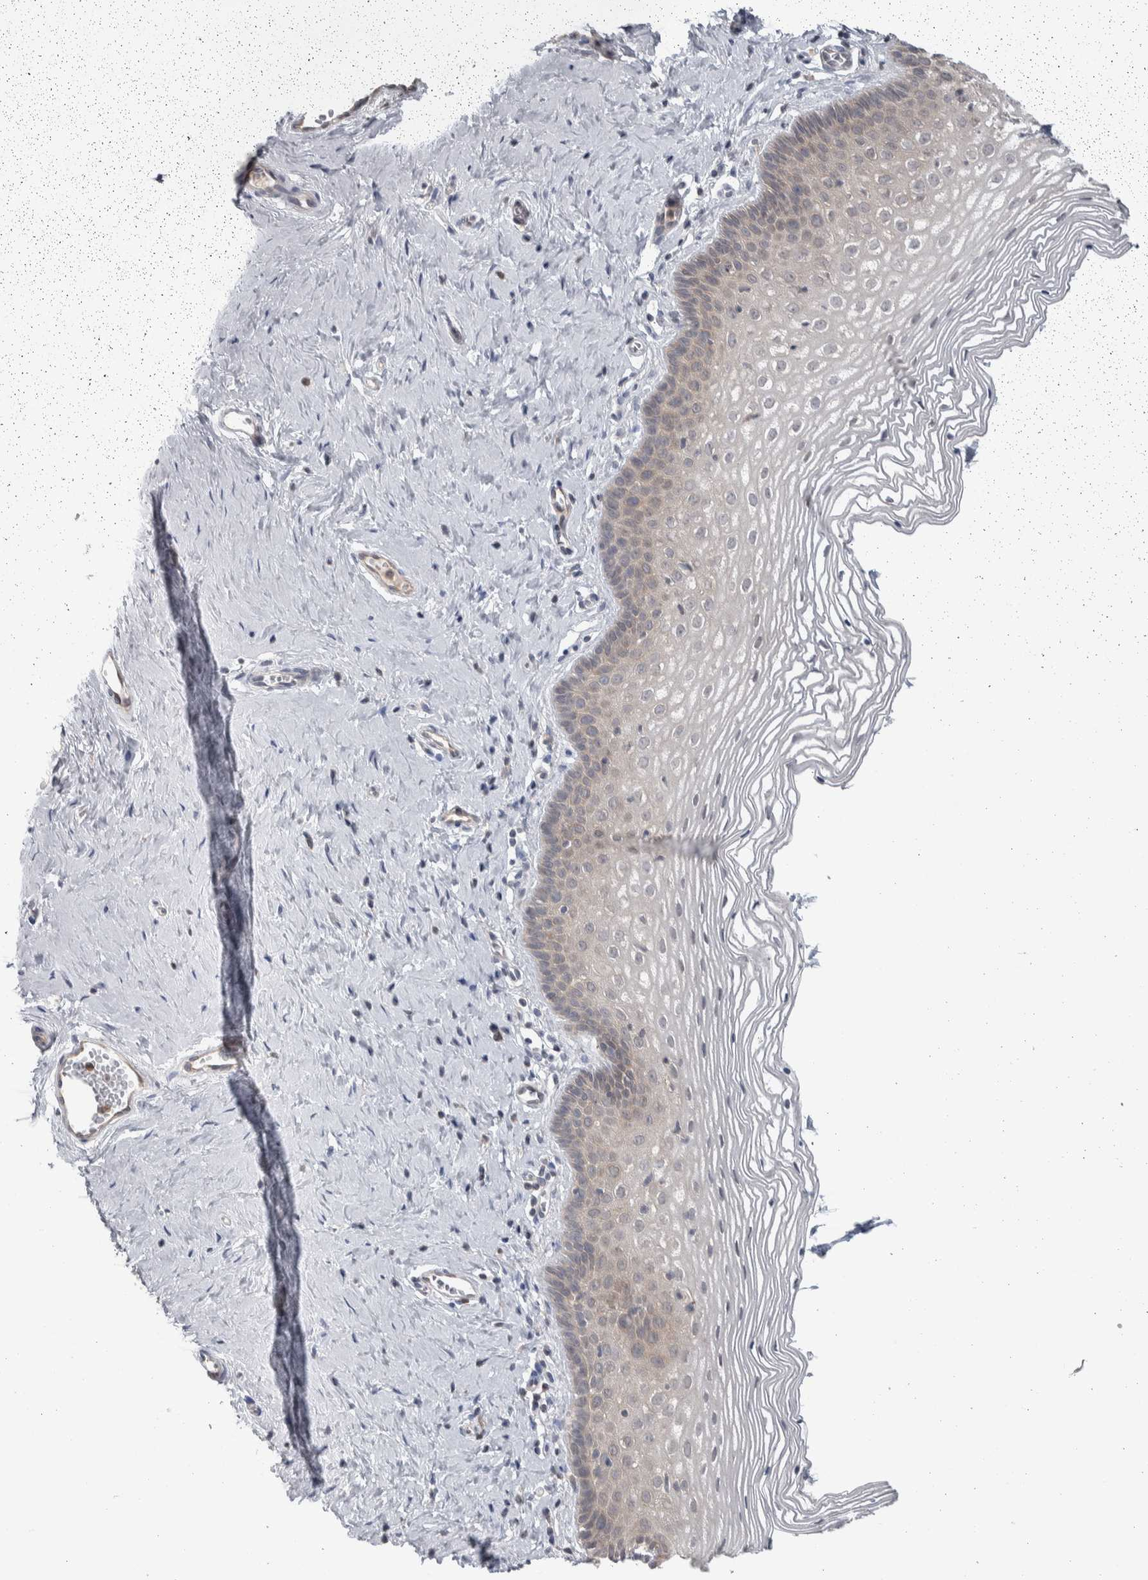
{"staining": {"intensity": "weak", "quantity": "25%-75%", "location": "cytoplasmic/membranous"}, "tissue": "vagina", "cell_type": "Squamous epithelial cells", "image_type": "normal", "snomed": [{"axis": "morphology", "description": "Normal tissue, NOS"}, {"axis": "topography", "description": "Vagina"}], "caption": "This histopathology image demonstrates immunohistochemistry staining of unremarkable human vagina, with low weak cytoplasmic/membranous positivity in approximately 25%-75% of squamous epithelial cells.", "gene": "HTATIP2", "patient": {"sex": "female", "age": 32}}